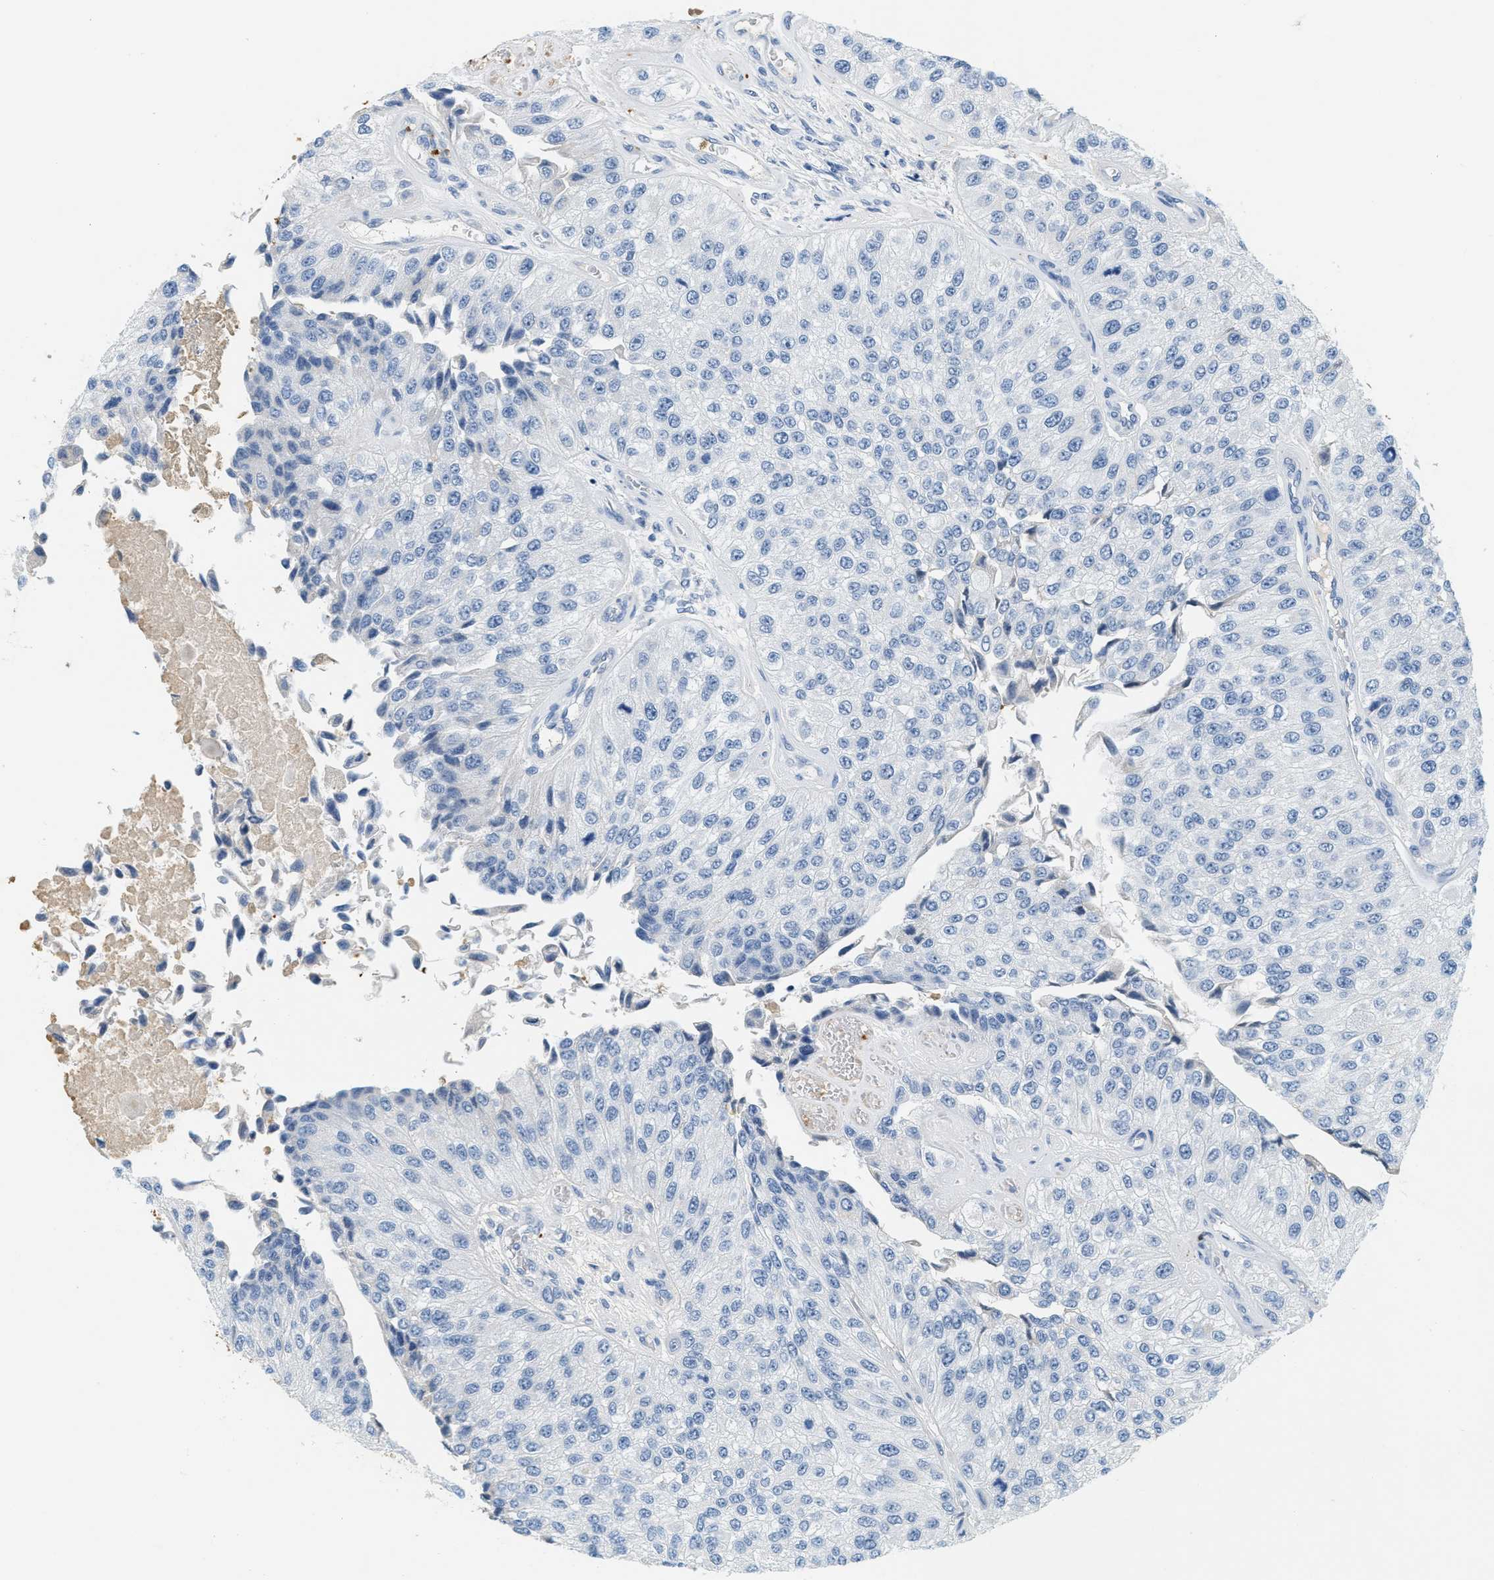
{"staining": {"intensity": "negative", "quantity": "none", "location": "none"}, "tissue": "urothelial cancer", "cell_type": "Tumor cells", "image_type": "cancer", "snomed": [{"axis": "morphology", "description": "Urothelial carcinoma, High grade"}, {"axis": "topography", "description": "Kidney"}, {"axis": "topography", "description": "Urinary bladder"}], "caption": "An IHC image of urothelial cancer is shown. There is no staining in tumor cells of urothelial cancer. (DAB IHC visualized using brightfield microscopy, high magnification).", "gene": "LCN2", "patient": {"sex": "male", "age": 77}}